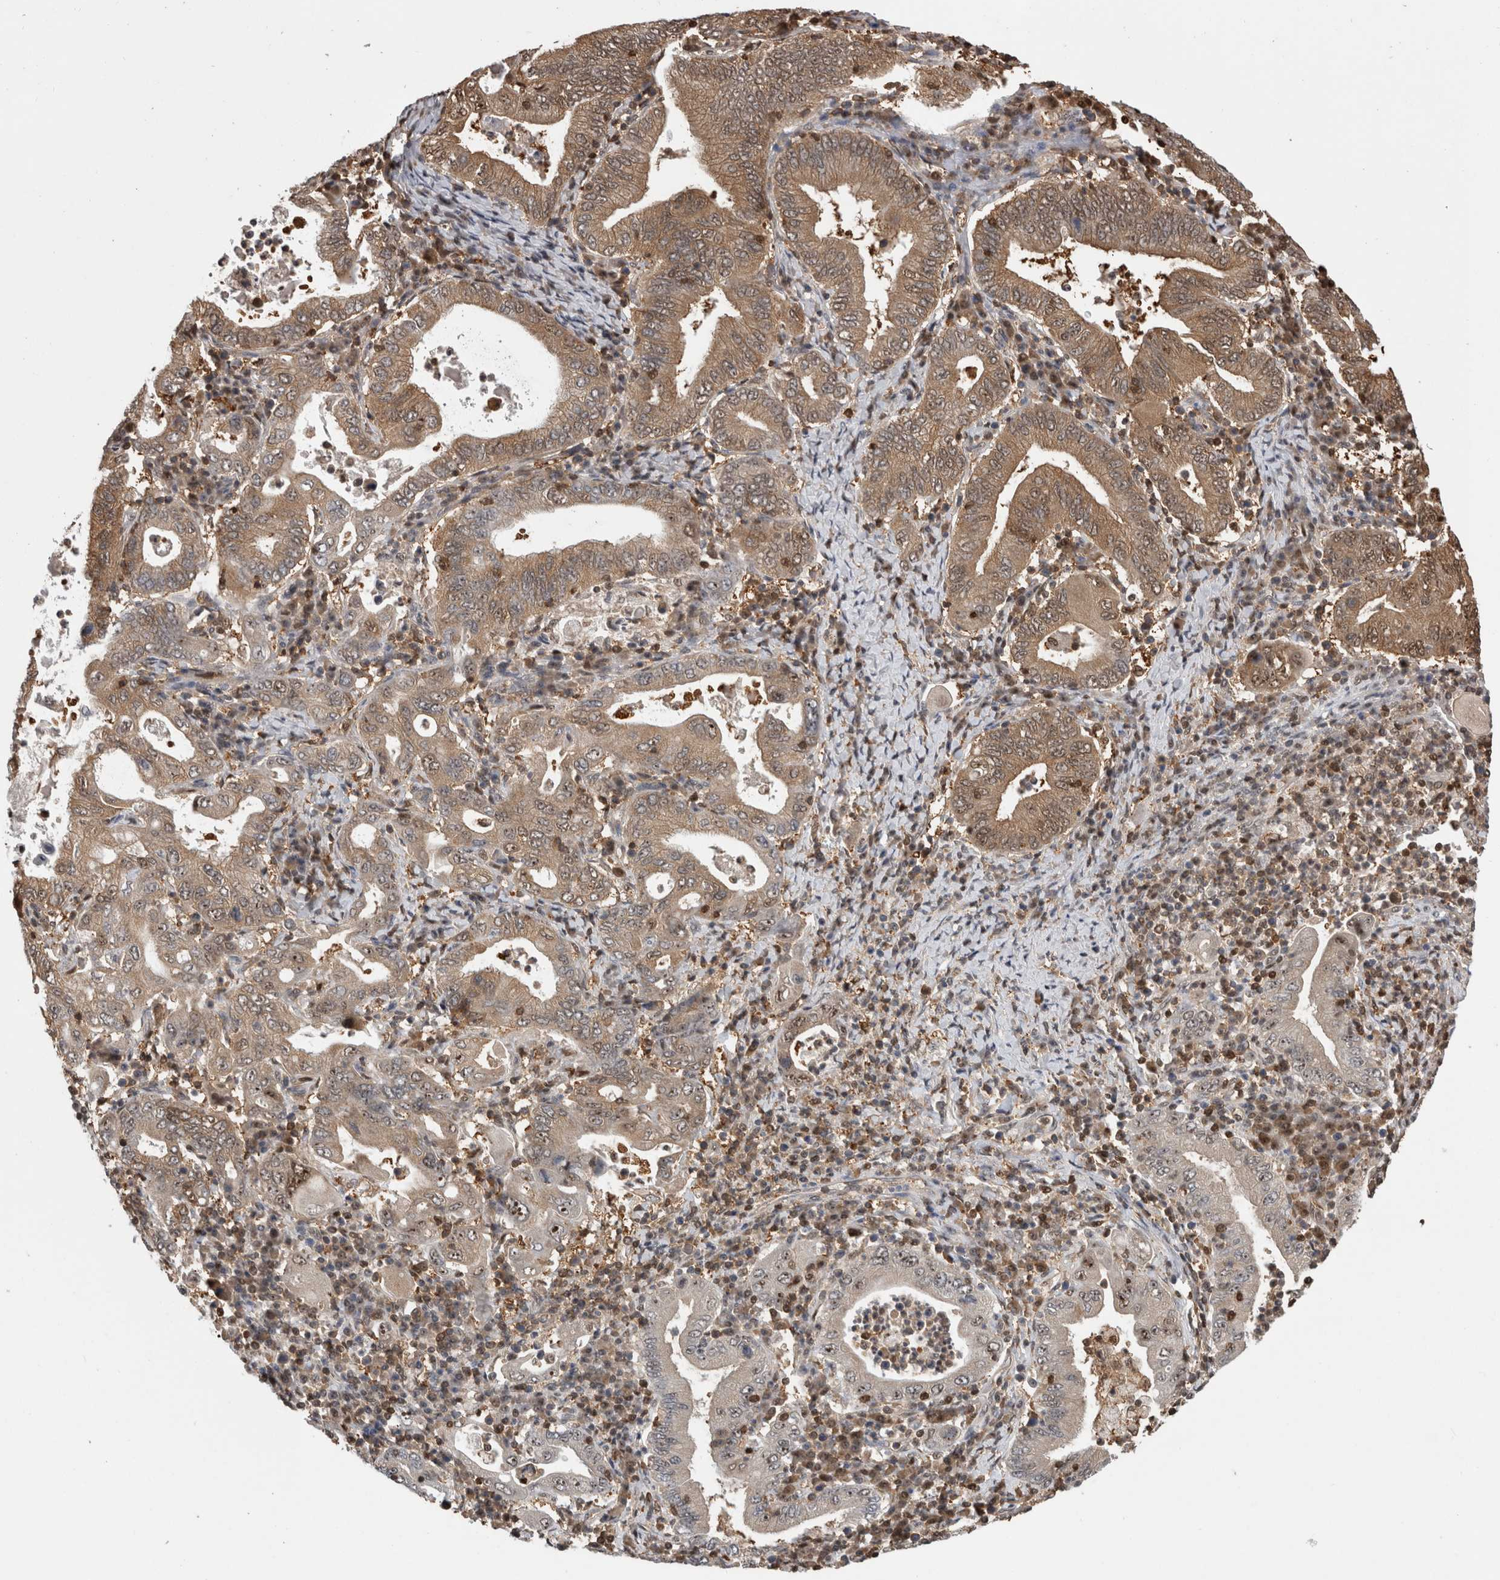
{"staining": {"intensity": "moderate", "quantity": ">75%", "location": "cytoplasmic/membranous,nuclear"}, "tissue": "stomach cancer", "cell_type": "Tumor cells", "image_type": "cancer", "snomed": [{"axis": "morphology", "description": "Normal tissue, NOS"}, {"axis": "morphology", "description": "Adenocarcinoma, NOS"}, {"axis": "topography", "description": "Esophagus"}, {"axis": "topography", "description": "Stomach, upper"}, {"axis": "topography", "description": "Peripheral nerve tissue"}], "caption": "The histopathology image exhibits immunohistochemical staining of stomach cancer (adenocarcinoma). There is moderate cytoplasmic/membranous and nuclear positivity is seen in approximately >75% of tumor cells.", "gene": "TDRD7", "patient": {"sex": "male", "age": 62}}